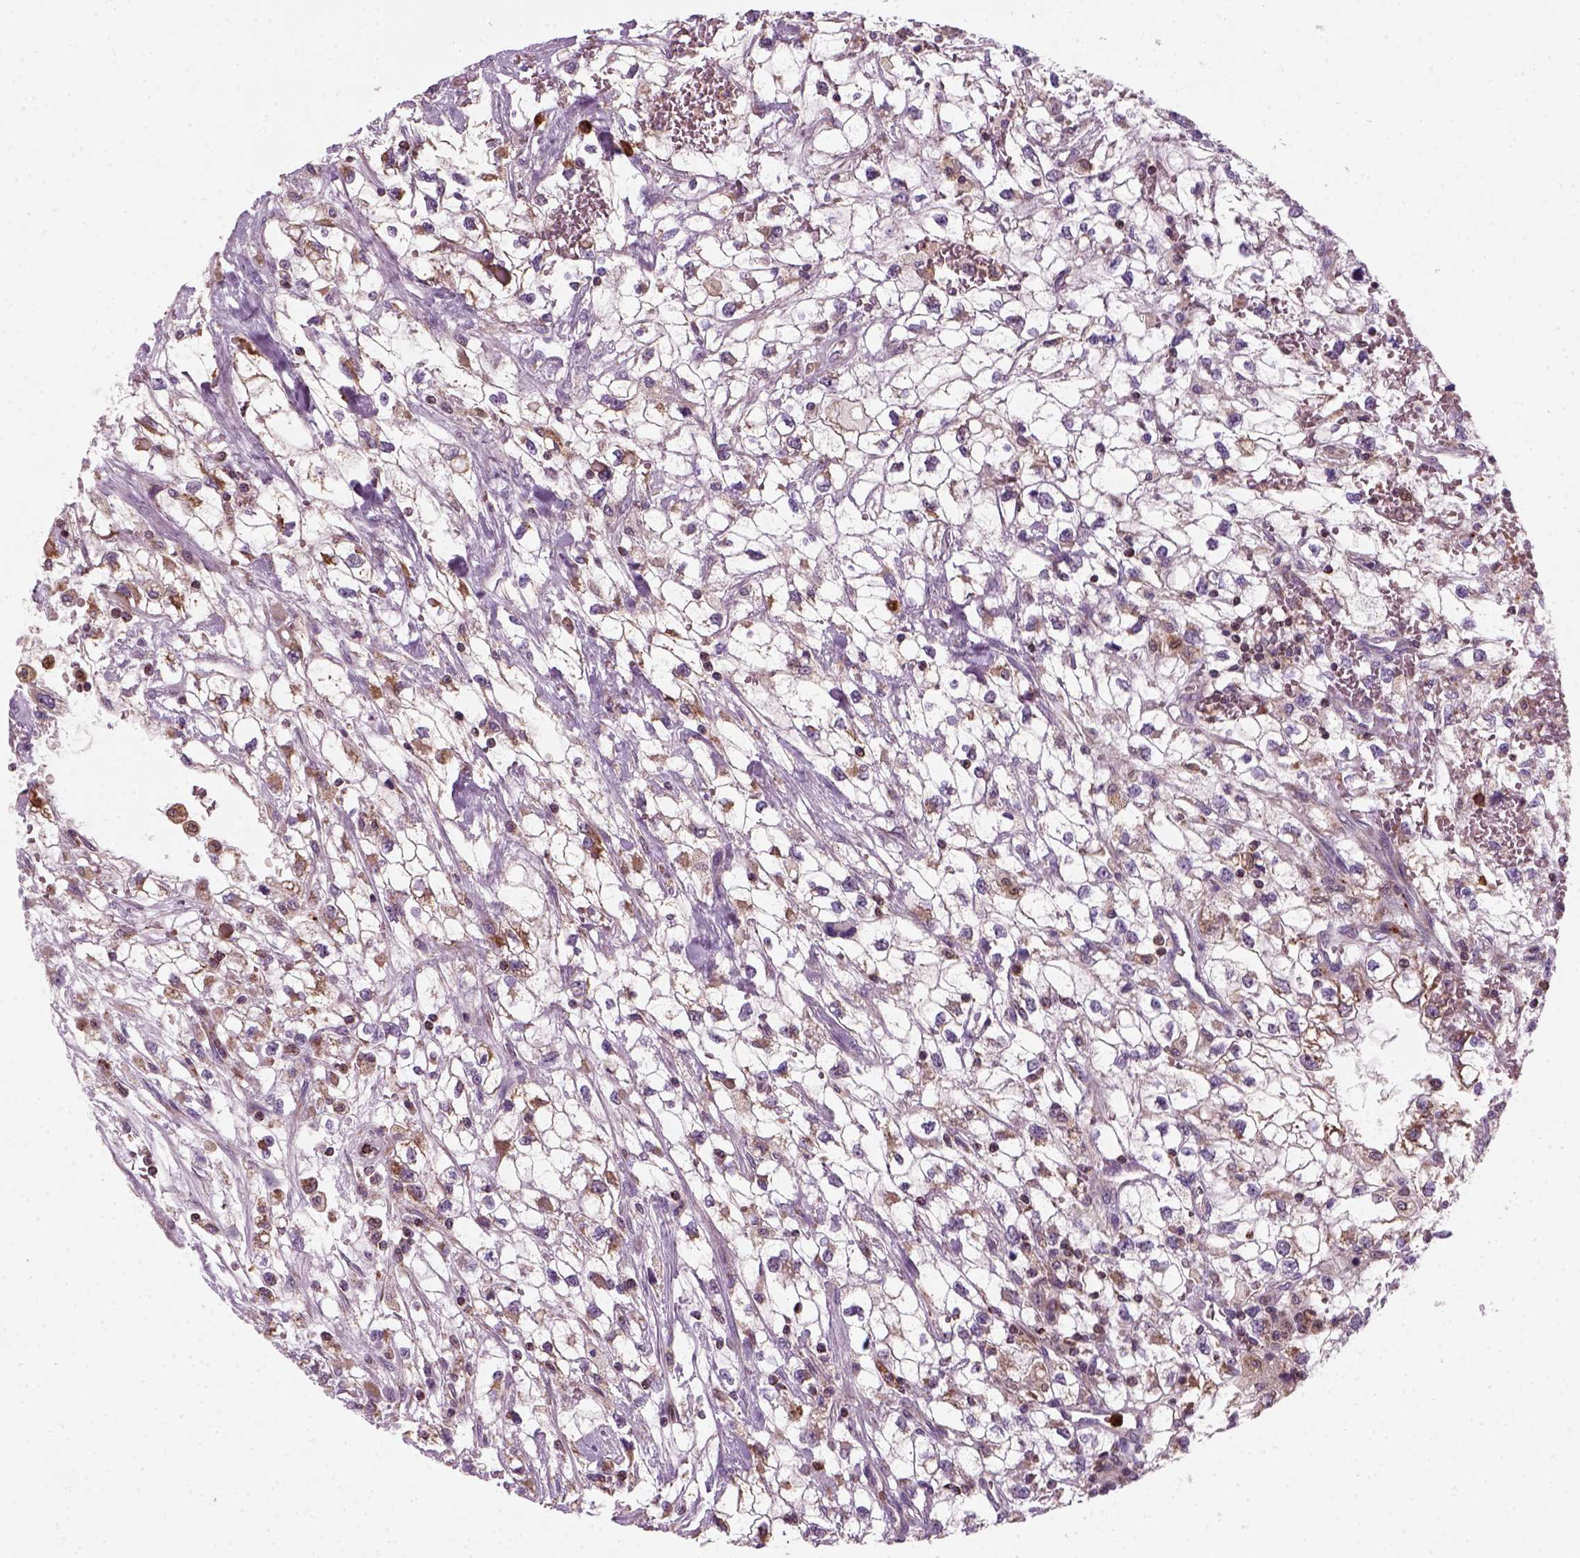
{"staining": {"intensity": "moderate", "quantity": "<25%", "location": "cytoplasmic/membranous"}, "tissue": "renal cancer", "cell_type": "Tumor cells", "image_type": "cancer", "snomed": [{"axis": "morphology", "description": "Adenocarcinoma, NOS"}, {"axis": "topography", "description": "Kidney"}], "caption": "Renal cancer (adenocarcinoma) stained with DAB (3,3'-diaminobenzidine) immunohistochemistry (IHC) reveals low levels of moderate cytoplasmic/membranous staining in about <25% of tumor cells.", "gene": "NUDT16L1", "patient": {"sex": "male", "age": 59}}